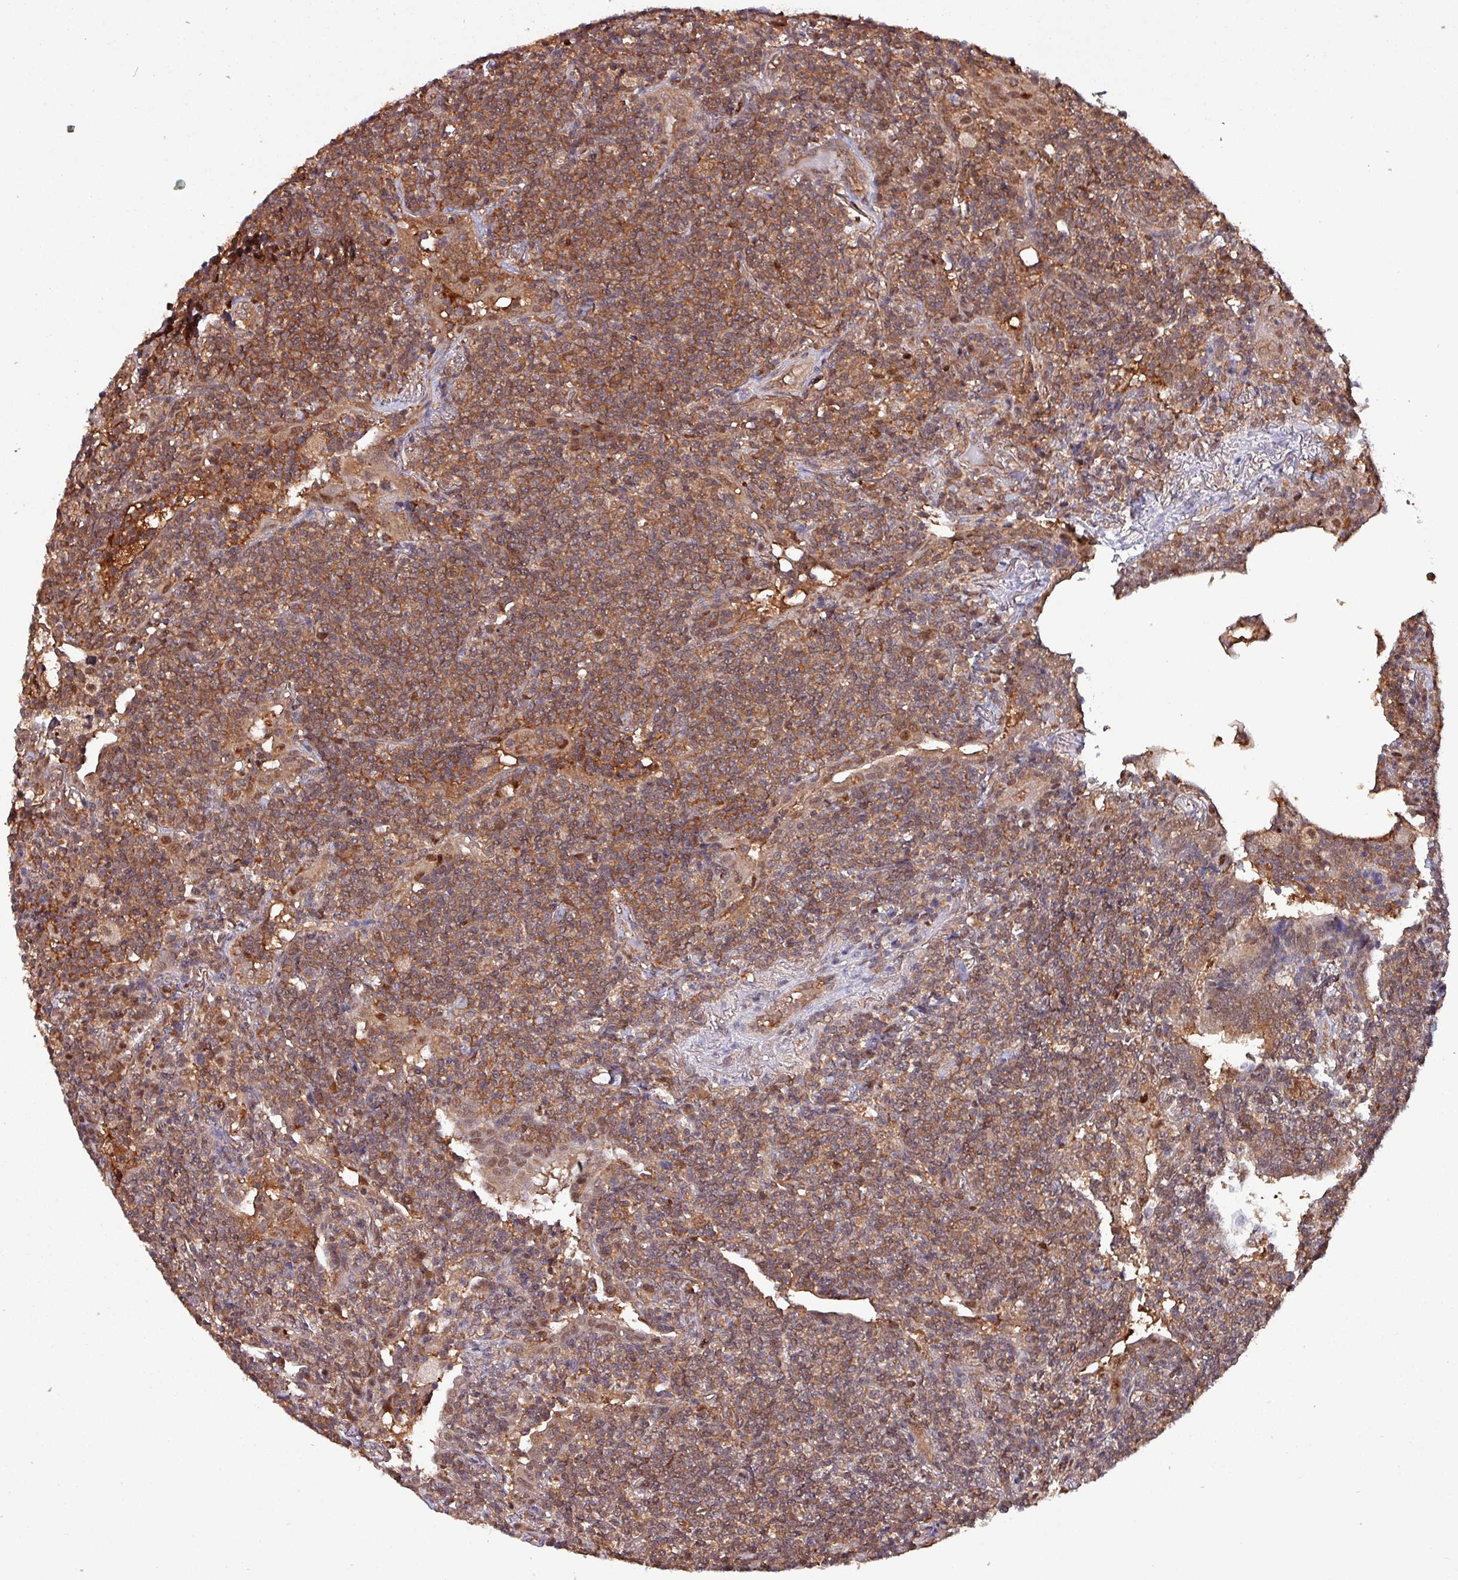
{"staining": {"intensity": "moderate", "quantity": ">75%", "location": "cytoplasmic/membranous"}, "tissue": "lymphoma", "cell_type": "Tumor cells", "image_type": "cancer", "snomed": [{"axis": "morphology", "description": "Malignant lymphoma, non-Hodgkin's type, Low grade"}, {"axis": "topography", "description": "Lung"}], "caption": "Protein expression analysis of human lymphoma reveals moderate cytoplasmic/membranous staining in approximately >75% of tumor cells.", "gene": "PSMB8", "patient": {"sex": "female", "age": 71}}